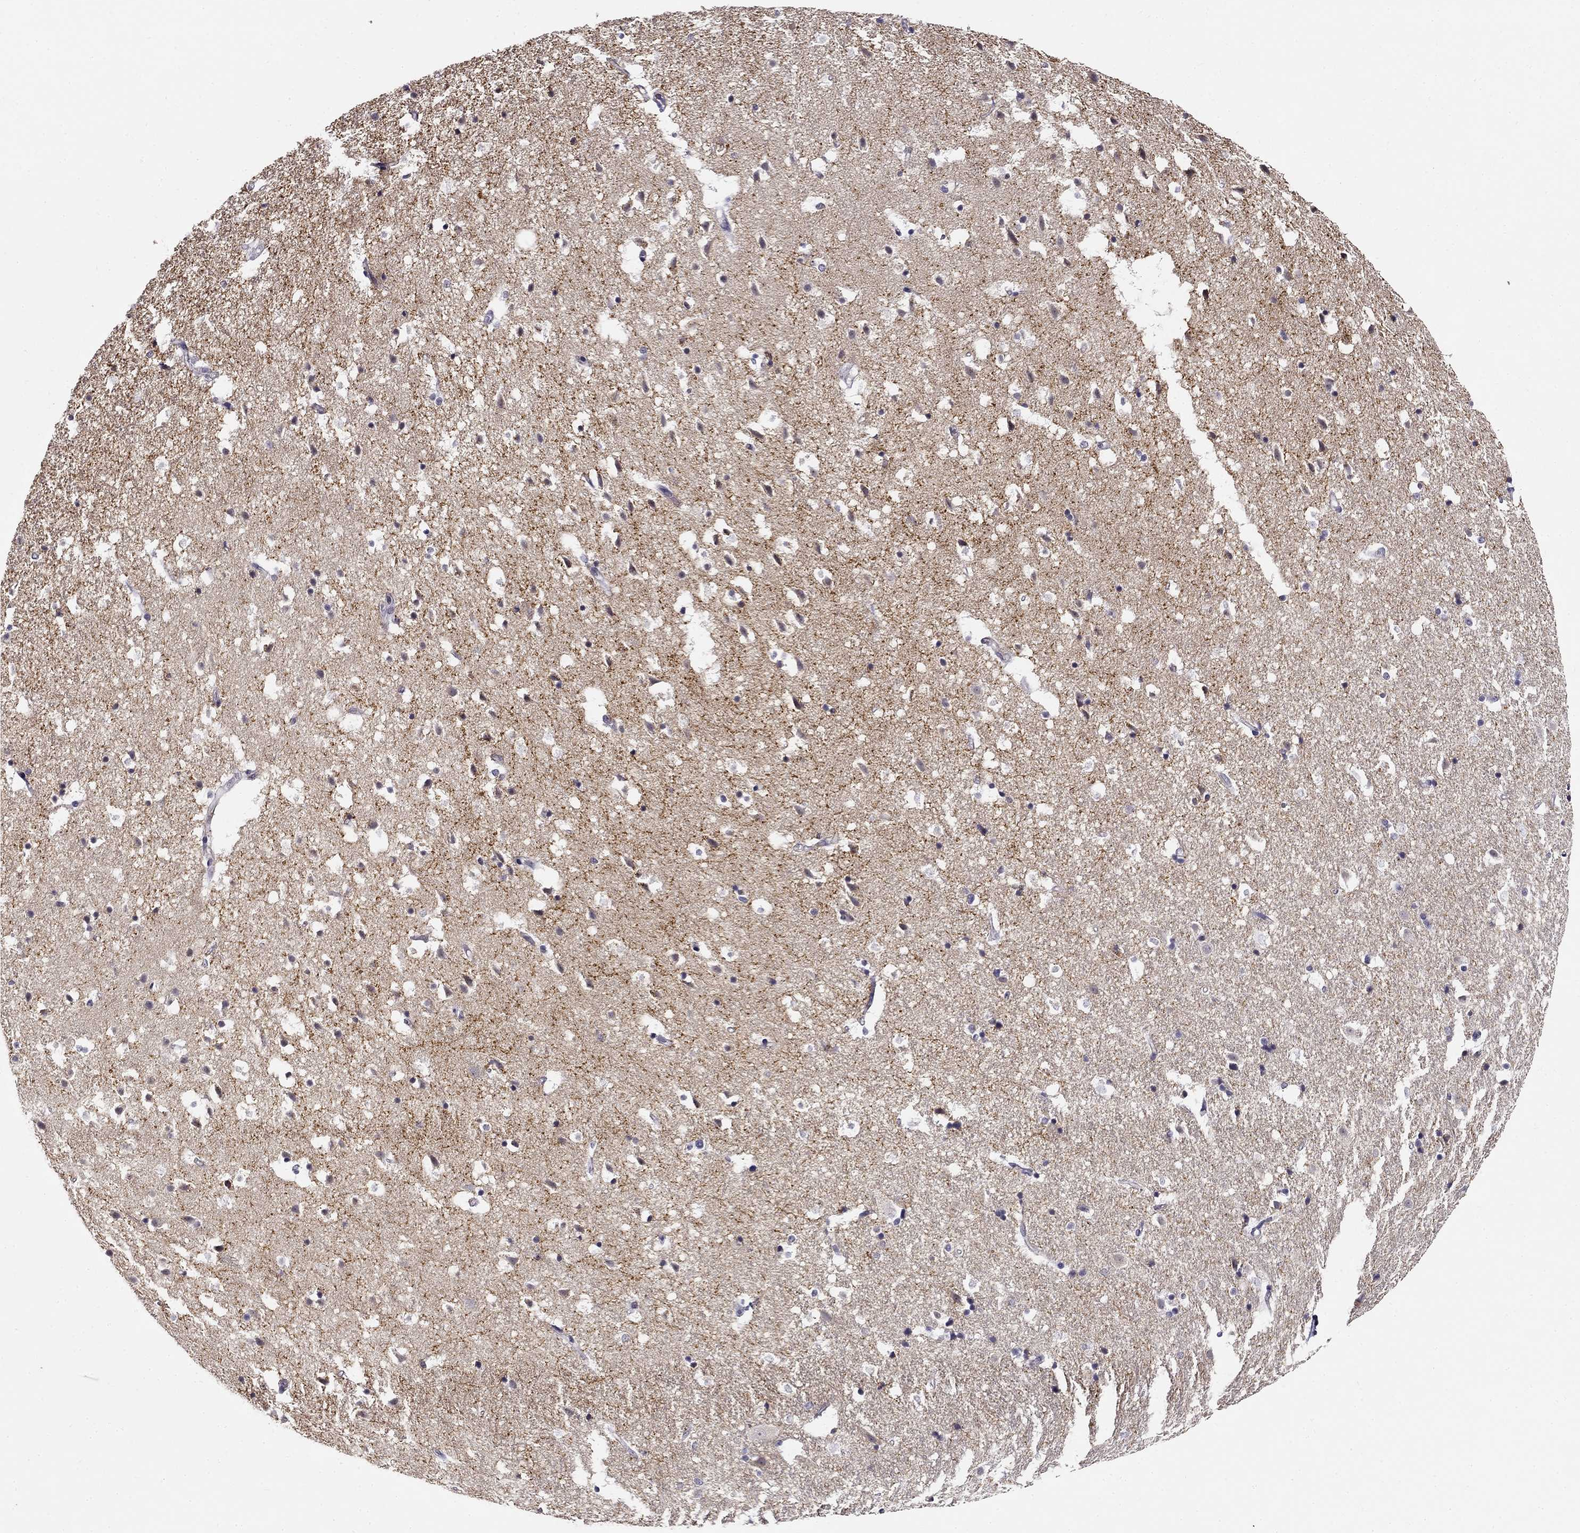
{"staining": {"intensity": "negative", "quantity": "none", "location": "none"}, "tissue": "hippocampus", "cell_type": "Glial cells", "image_type": "normal", "snomed": [{"axis": "morphology", "description": "Normal tissue, NOS"}, {"axis": "topography", "description": "Hippocampus"}], "caption": "This is an immunohistochemistry histopathology image of unremarkable human hippocampus. There is no expression in glial cells.", "gene": "CNR1", "patient": {"sex": "male", "age": 49}}